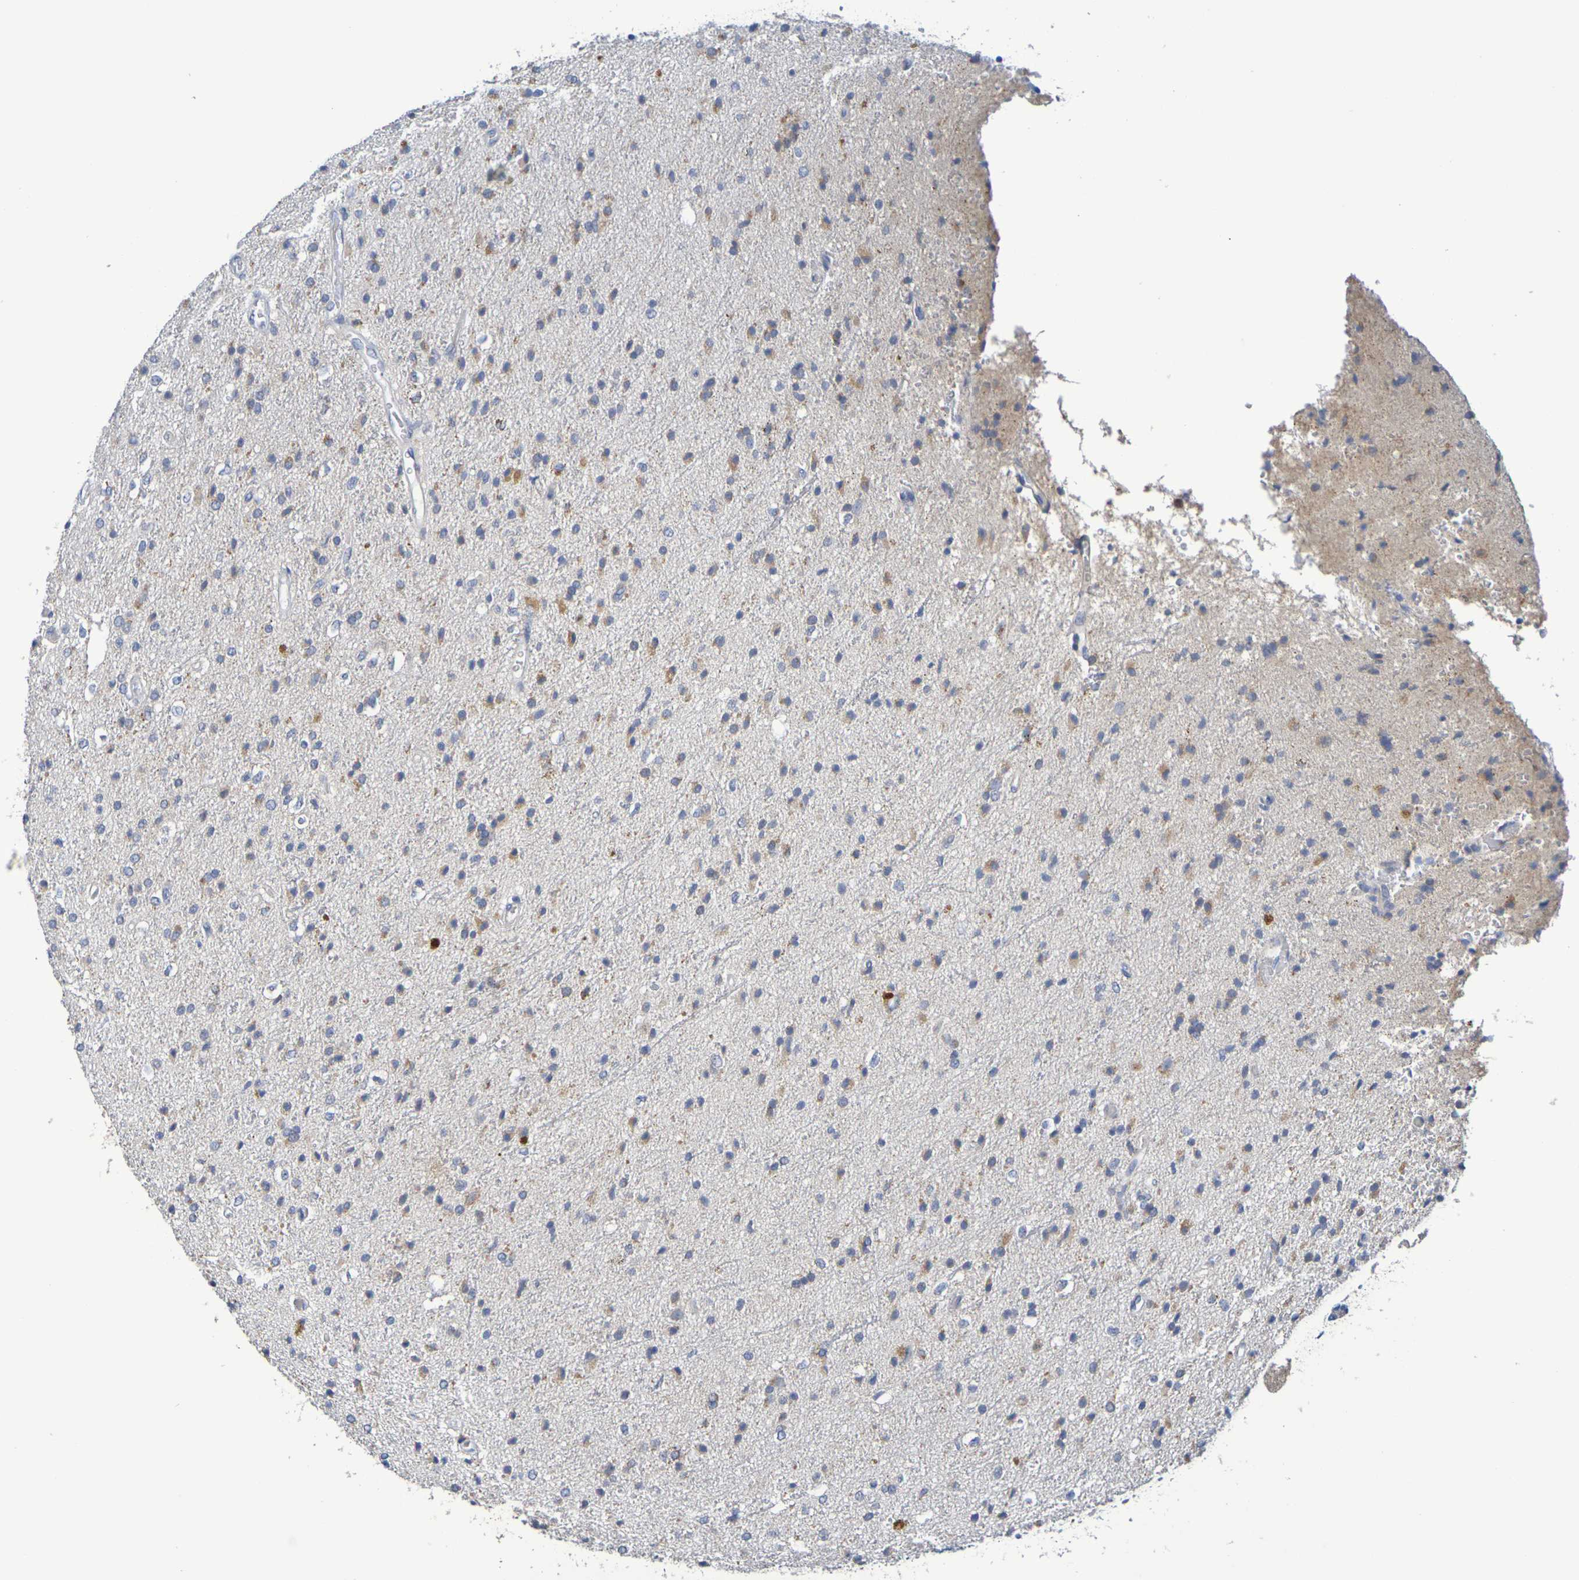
{"staining": {"intensity": "moderate", "quantity": "25%-75%", "location": "cytoplasmic/membranous"}, "tissue": "glioma", "cell_type": "Tumor cells", "image_type": "cancer", "snomed": [{"axis": "morphology", "description": "Glioma, malignant, High grade"}, {"axis": "topography", "description": "Brain"}], "caption": "A histopathology image of human malignant high-grade glioma stained for a protein demonstrates moderate cytoplasmic/membranous brown staining in tumor cells.", "gene": "SDC4", "patient": {"sex": "male", "age": 47}}